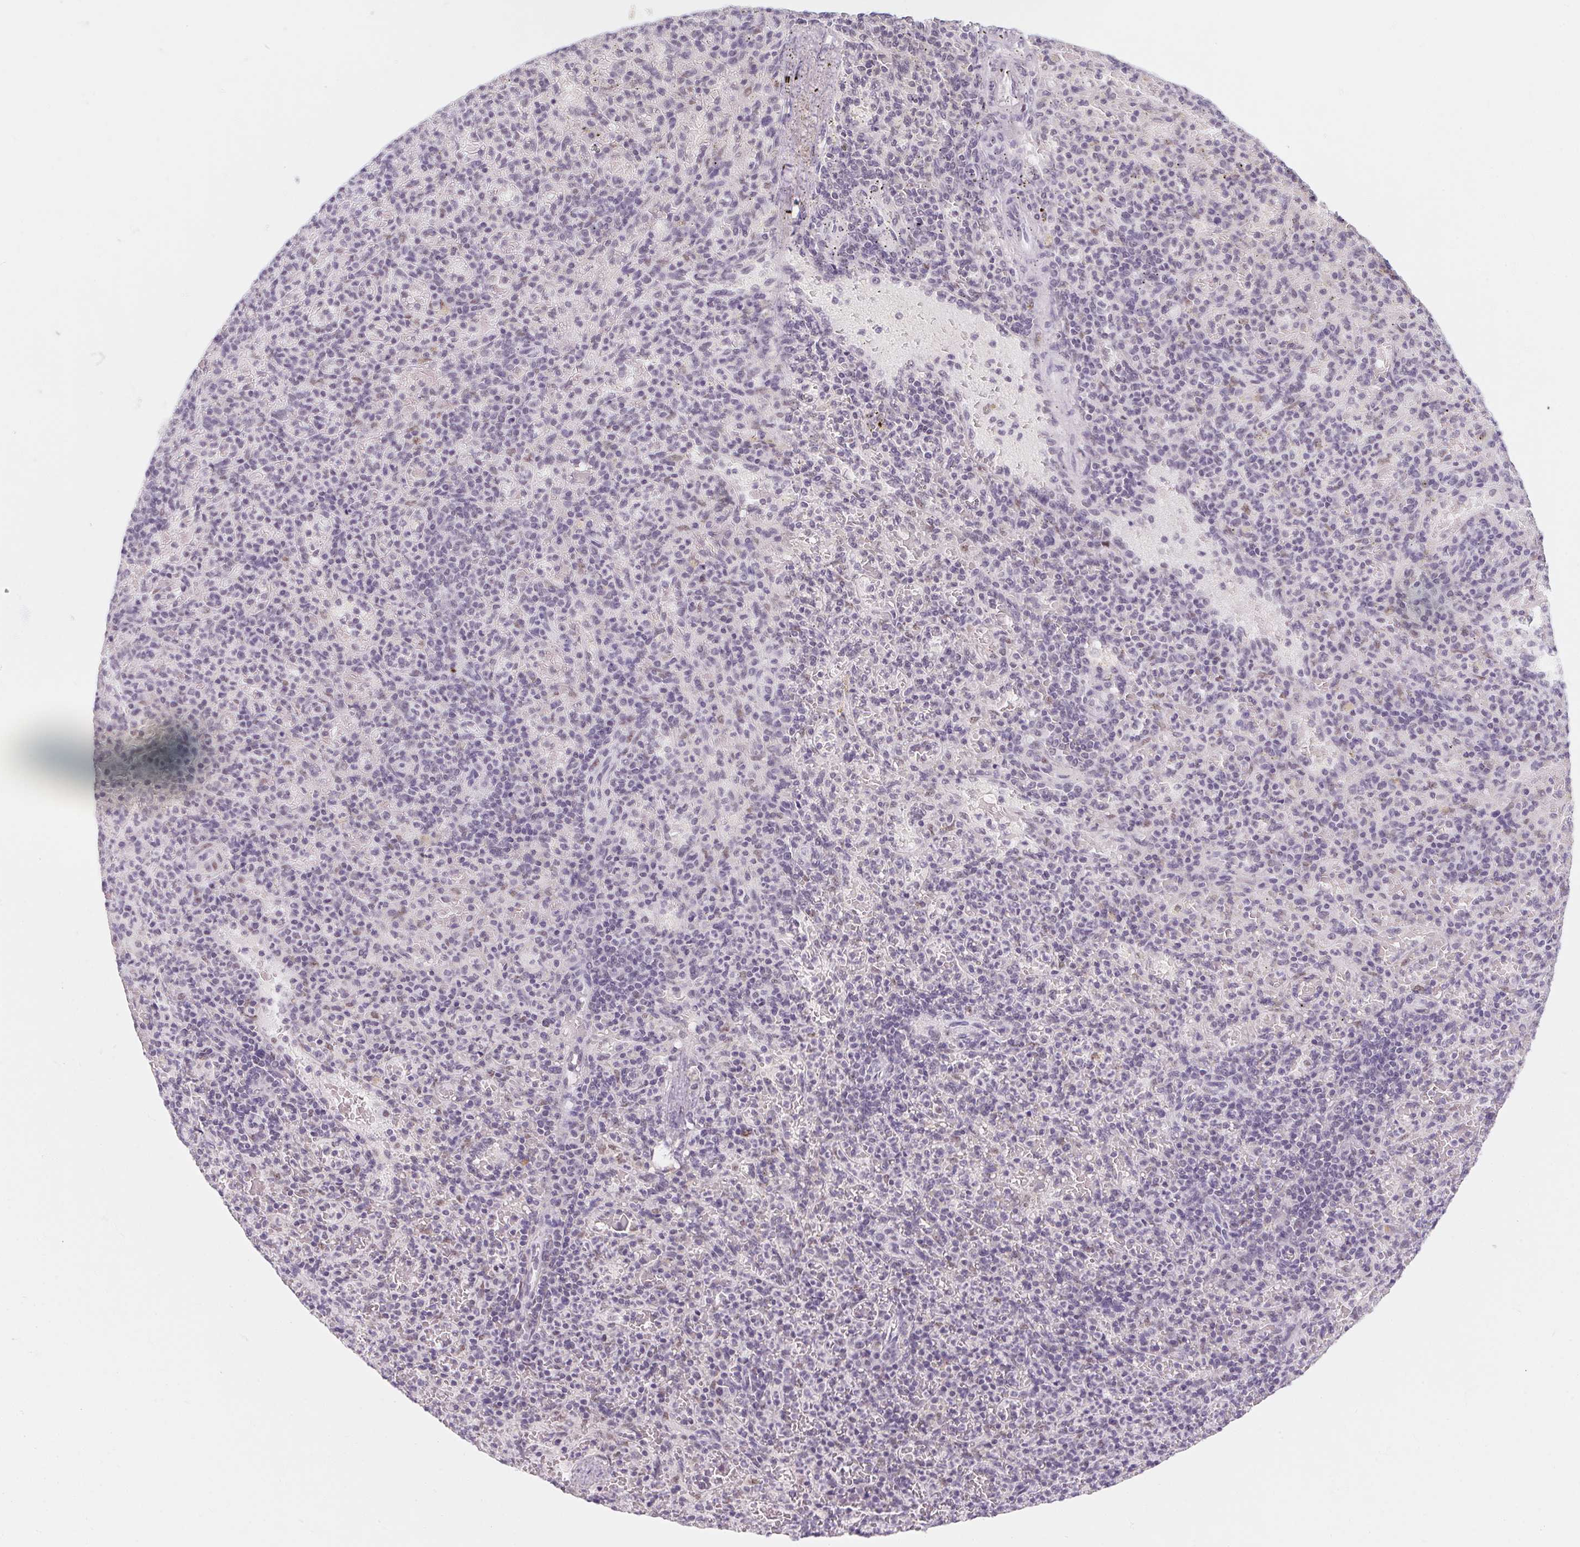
{"staining": {"intensity": "negative", "quantity": "none", "location": "none"}, "tissue": "spleen", "cell_type": "Cells in red pulp", "image_type": "normal", "snomed": [{"axis": "morphology", "description": "Normal tissue, NOS"}, {"axis": "topography", "description": "Spleen"}], "caption": "A high-resolution histopathology image shows IHC staining of normal spleen, which shows no significant positivity in cells in red pulp.", "gene": "ZIC4", "patient": {"sex": "female", "age": 74}}